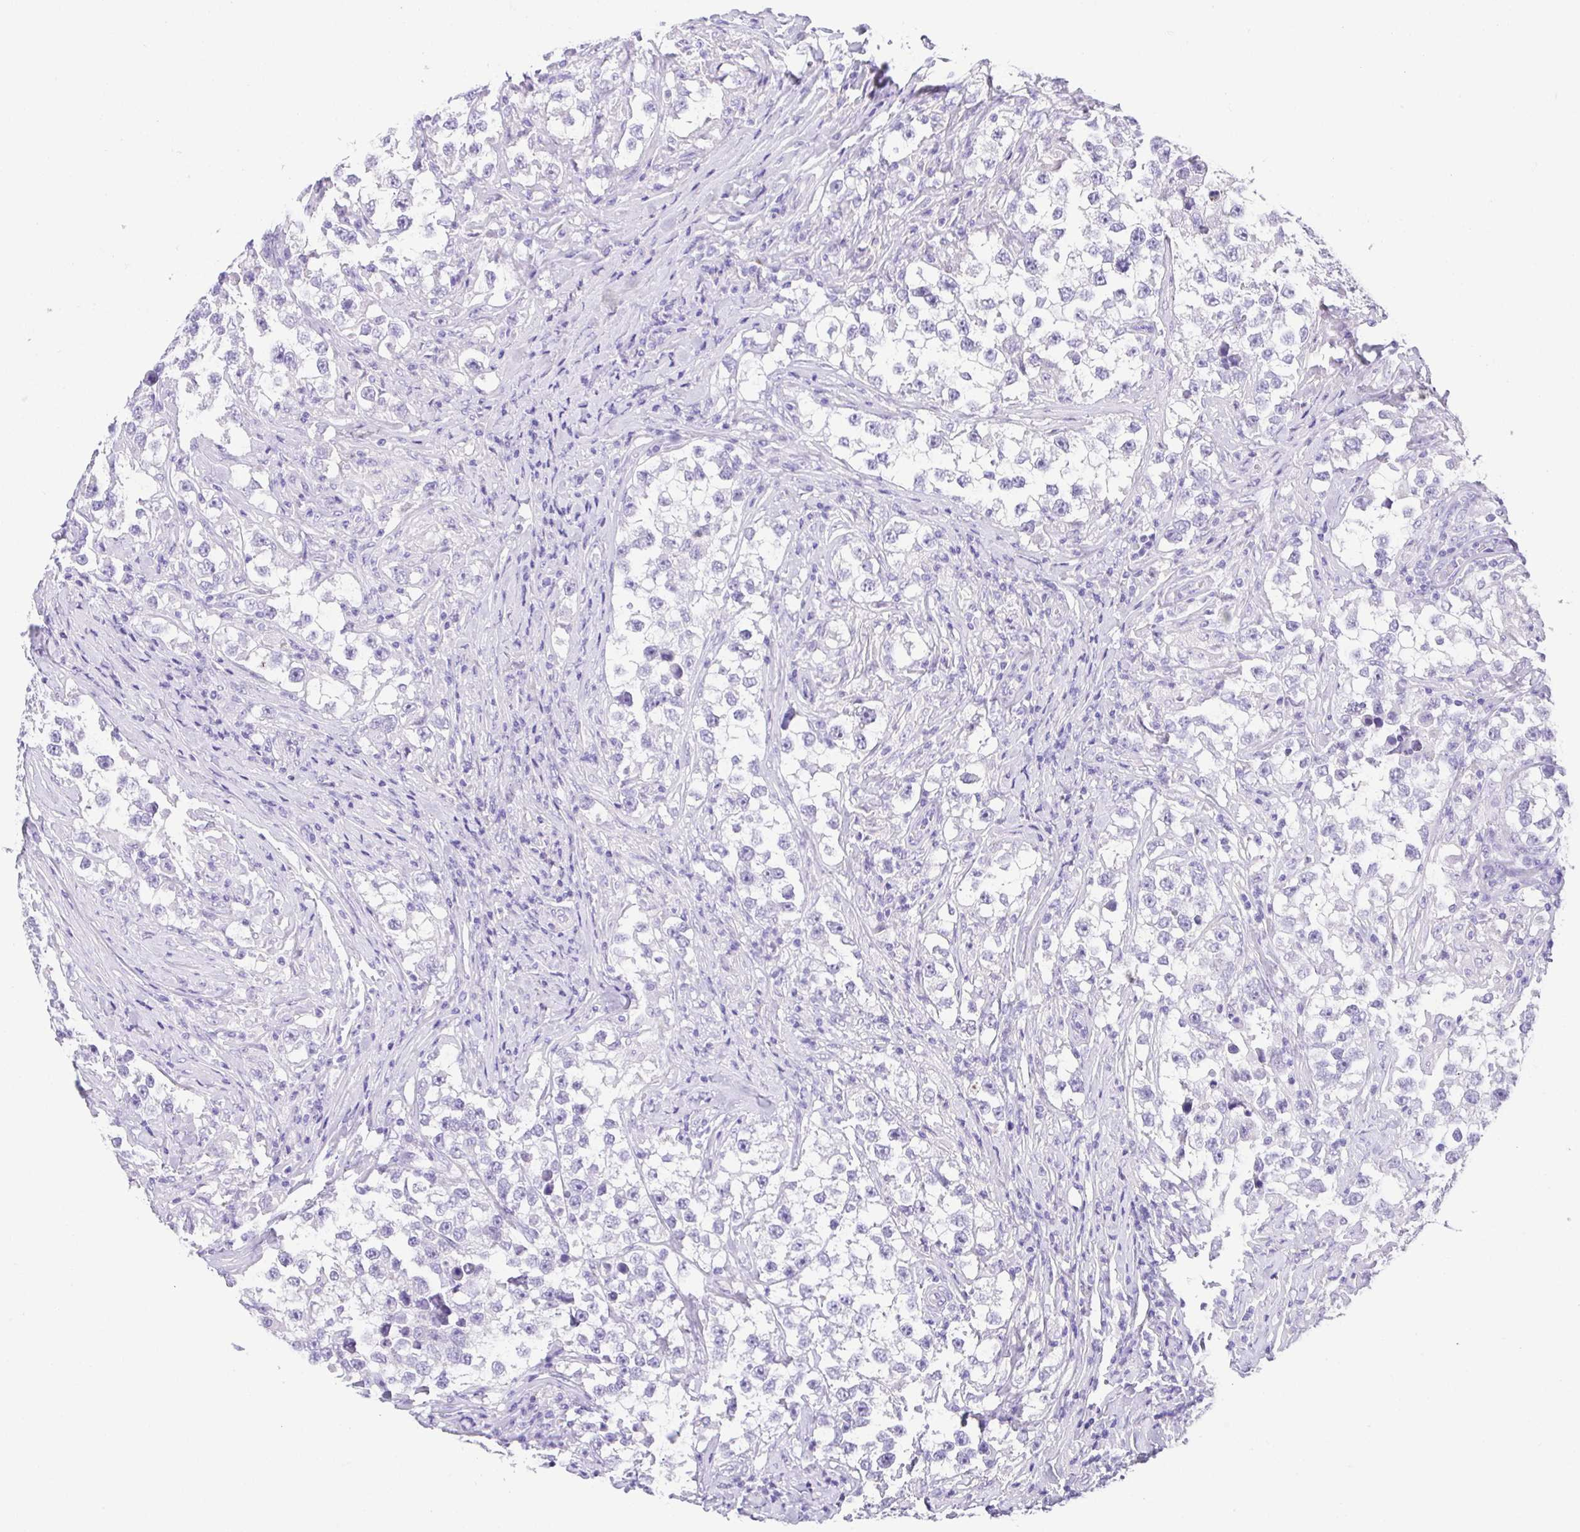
{"staining": {"intensity": "negative", "quantity": "none", "location": "none"}, "tissue": "testis cancer", "cell_type": "Tumor cells", "image_type": "cancer", "snomed": [{"axis": "morphology", "description": "Seminoma, NOS"}, {"axis": "topography", "description": "Testis"}], "caption": "A histopathology image of seminoma (testis) stained for a protein shows no brown staining in tumor cells.", "gene": "SPATA4", "patient": {"sex": "male", "age": 46}}